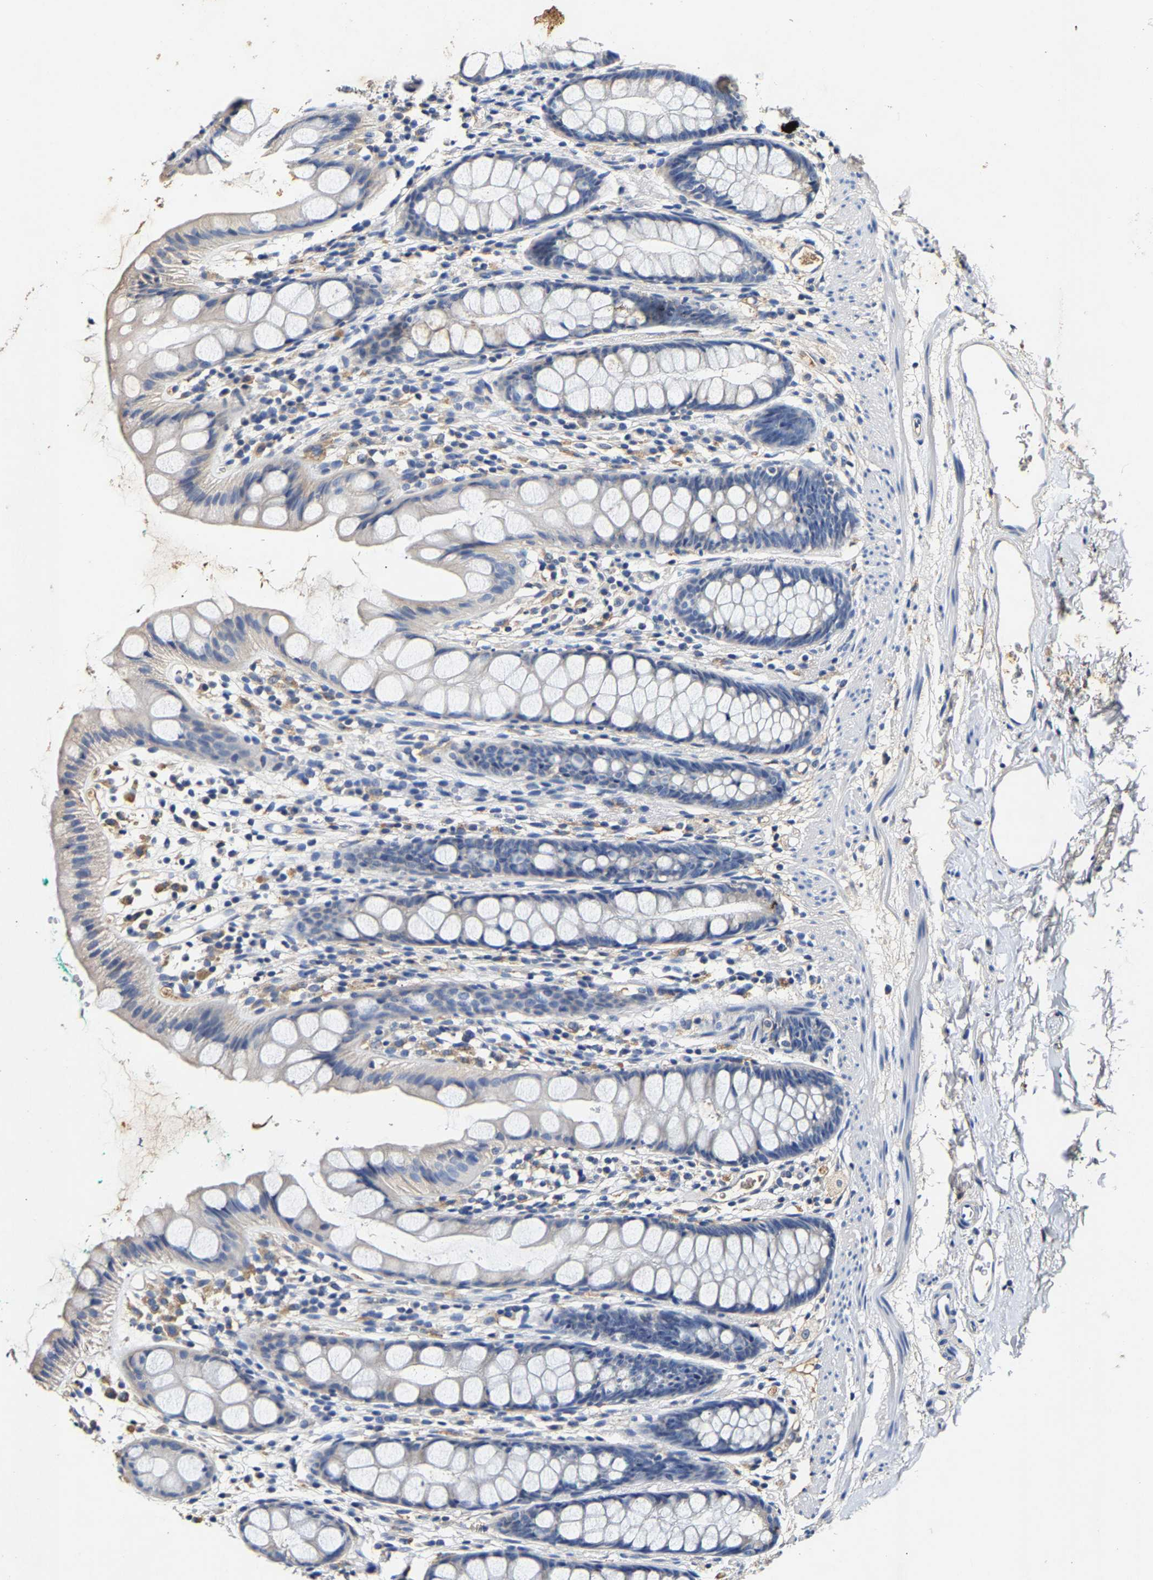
{"staining": {"intensity": "negative", "quantity": "none", "location": "none"}, "tissue": "rectum", "cell_type": "Glandular cells", "image_type": "normal", "snomed": [{"axis": "morphology", "description": "Normal tissue, NOS"}, {"axis": "topography", "description": "Rectum"}], "caption": "Benign rectum was stained to show a protein in brown. There is no significant expression in glandular cells. The staining was performed using DAB (3,3'-diaminobenzidine) to visualize the protein expression in brown, while the nuclei were stained in blue with hematoxylin (Magnification: 20x).", "gene": "SLCO2B1", "patient": {"sex": "female", "age": 65}}